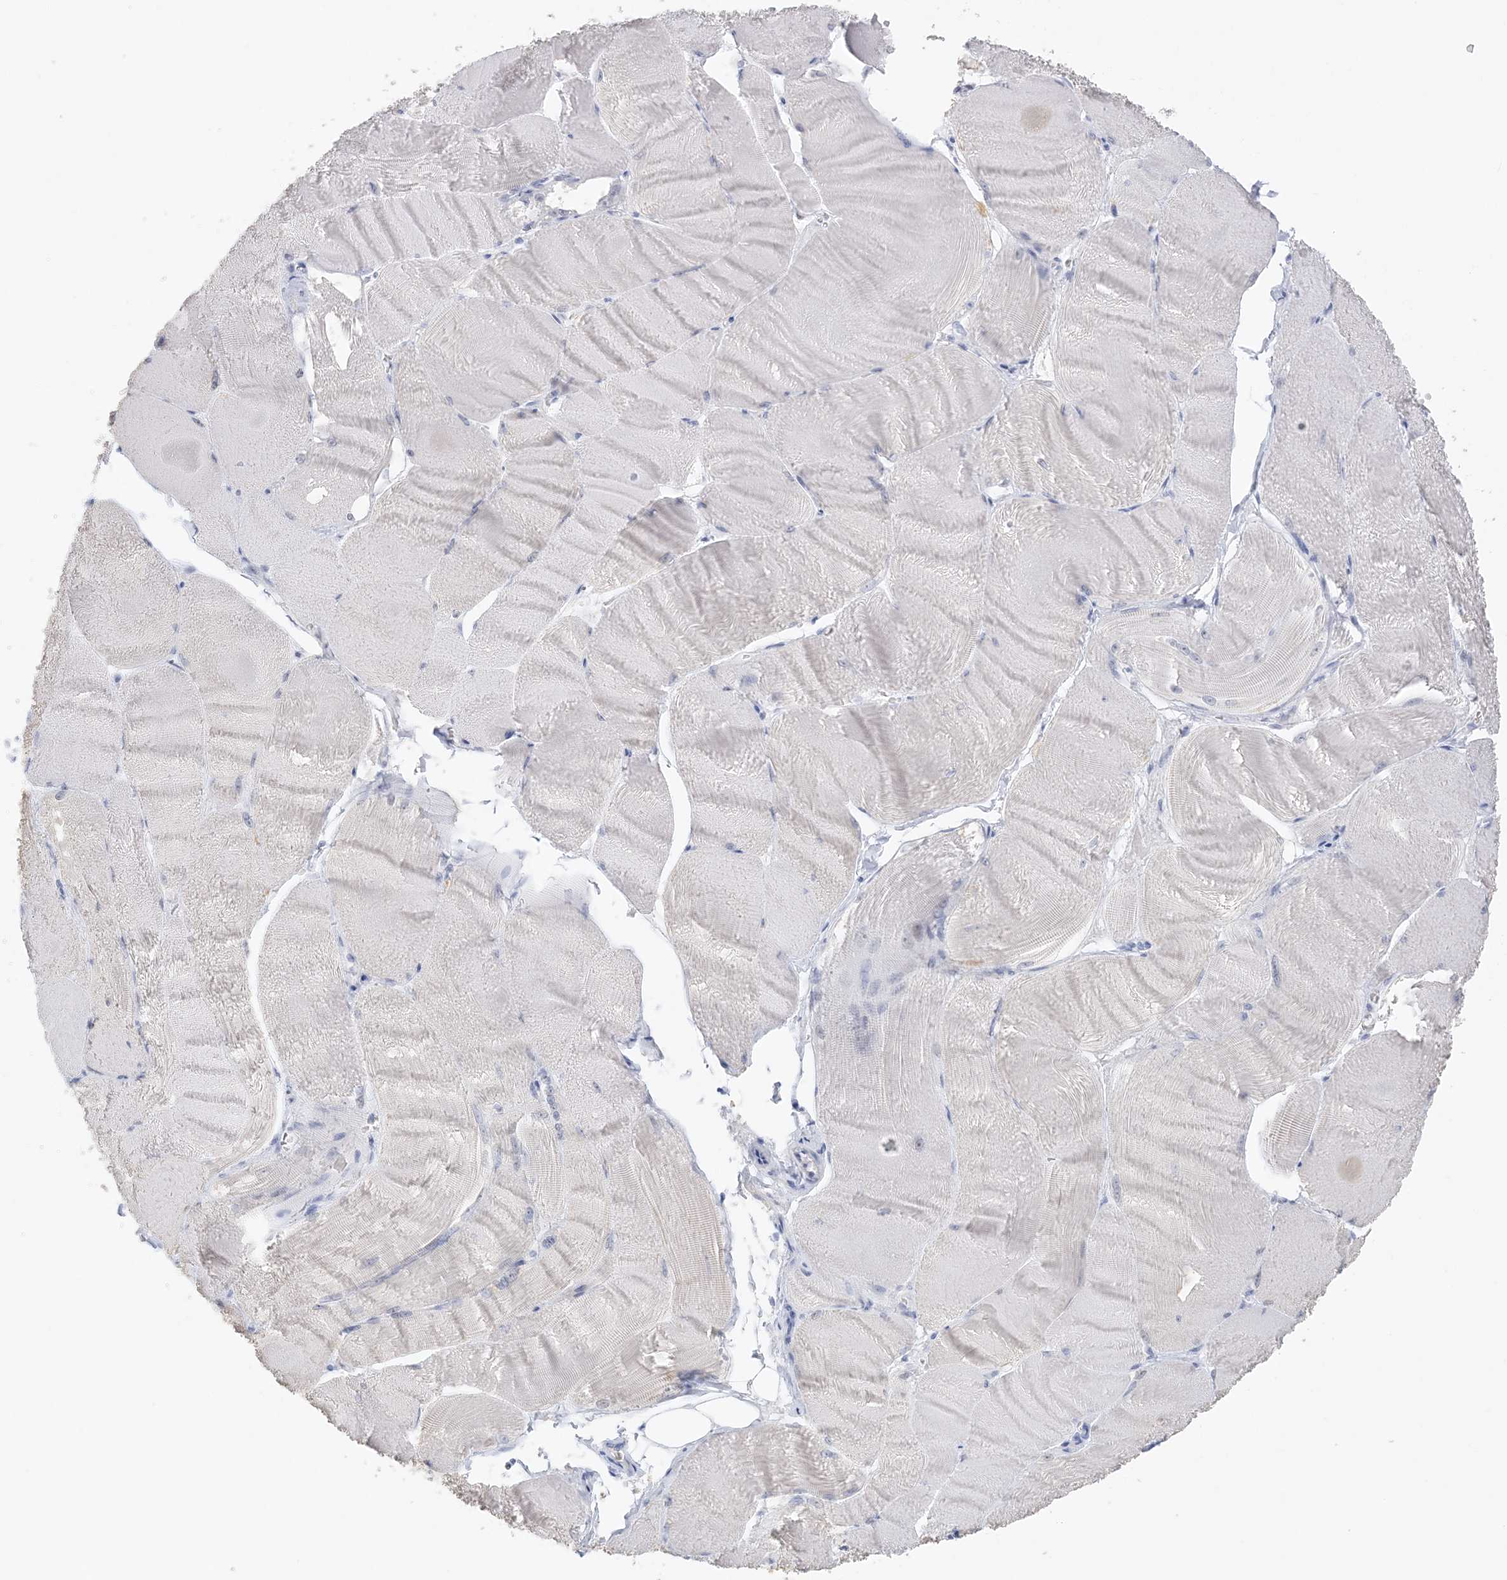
{"staining": {"intensity": "negative", "quantity": "none", "location": "none"}, "tissue": "skeletal muscle", "cell_type": "Myocytes", "image_type": "normal", "snomed": [{"axis": "morphology", "description": "Normal tissue, NOS"}, {"axis": "morphology", "description": "Basal cell carcinoma"}, {"axis": "topography", "description": "Skeletal muscle"}], "caption": "Immunohistochemistry of normal human skeletal muscle exhibits no expression in myocytes. The staining is performed using DAB (3,3'-diaminobenzidine) brown chromogen with nuclei counter-stained in using hematoxylin.", "gene": "SH3YL1", "patient": {"sex": "female", "age": 64}}